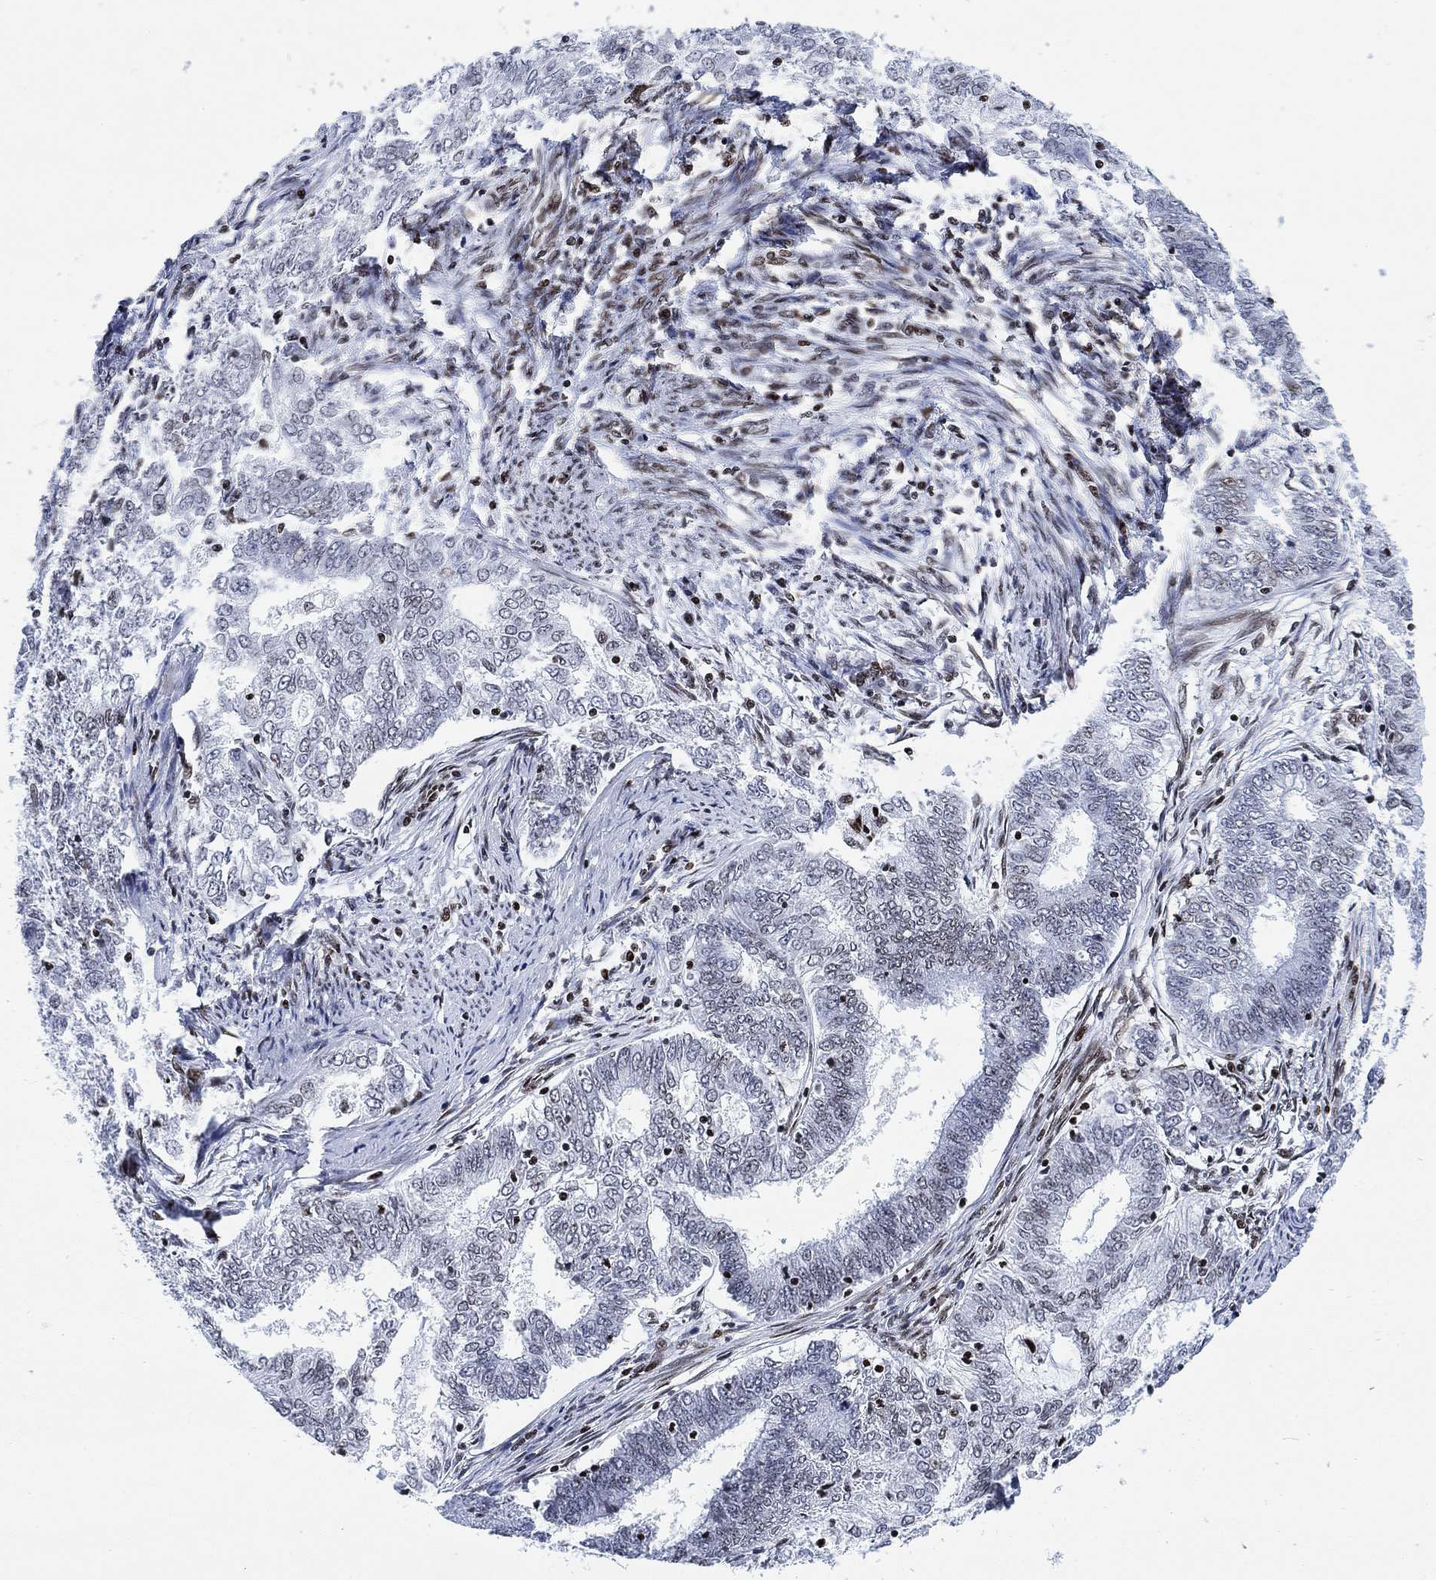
{"staining": {"intensity": "negative", "quantity": "none", "location": "none"}, "tissue": "endometrial cancer", "cell_type": "Tumor cells", "image_type": "cancer", "snomed": [{"axis": "morphology", "description": "Adenocarcinoma, NOS"}, {"axis": "topography", "description": "Endometrium"}], "caption": "High magnification brightfield microscopy of endometrial cancer (adenocarcinoma) stained with DAB (brown) and counterstained with hematoxylin (blue): tumor cells show no significant expression. The staining is performed using DAB (3,3'-diaminobenzidine) brown chromogen with nuclei counter-stained in using hematoxylin.", "gene": "H1-10", "patient": {"sex": "female", "age": 62}}